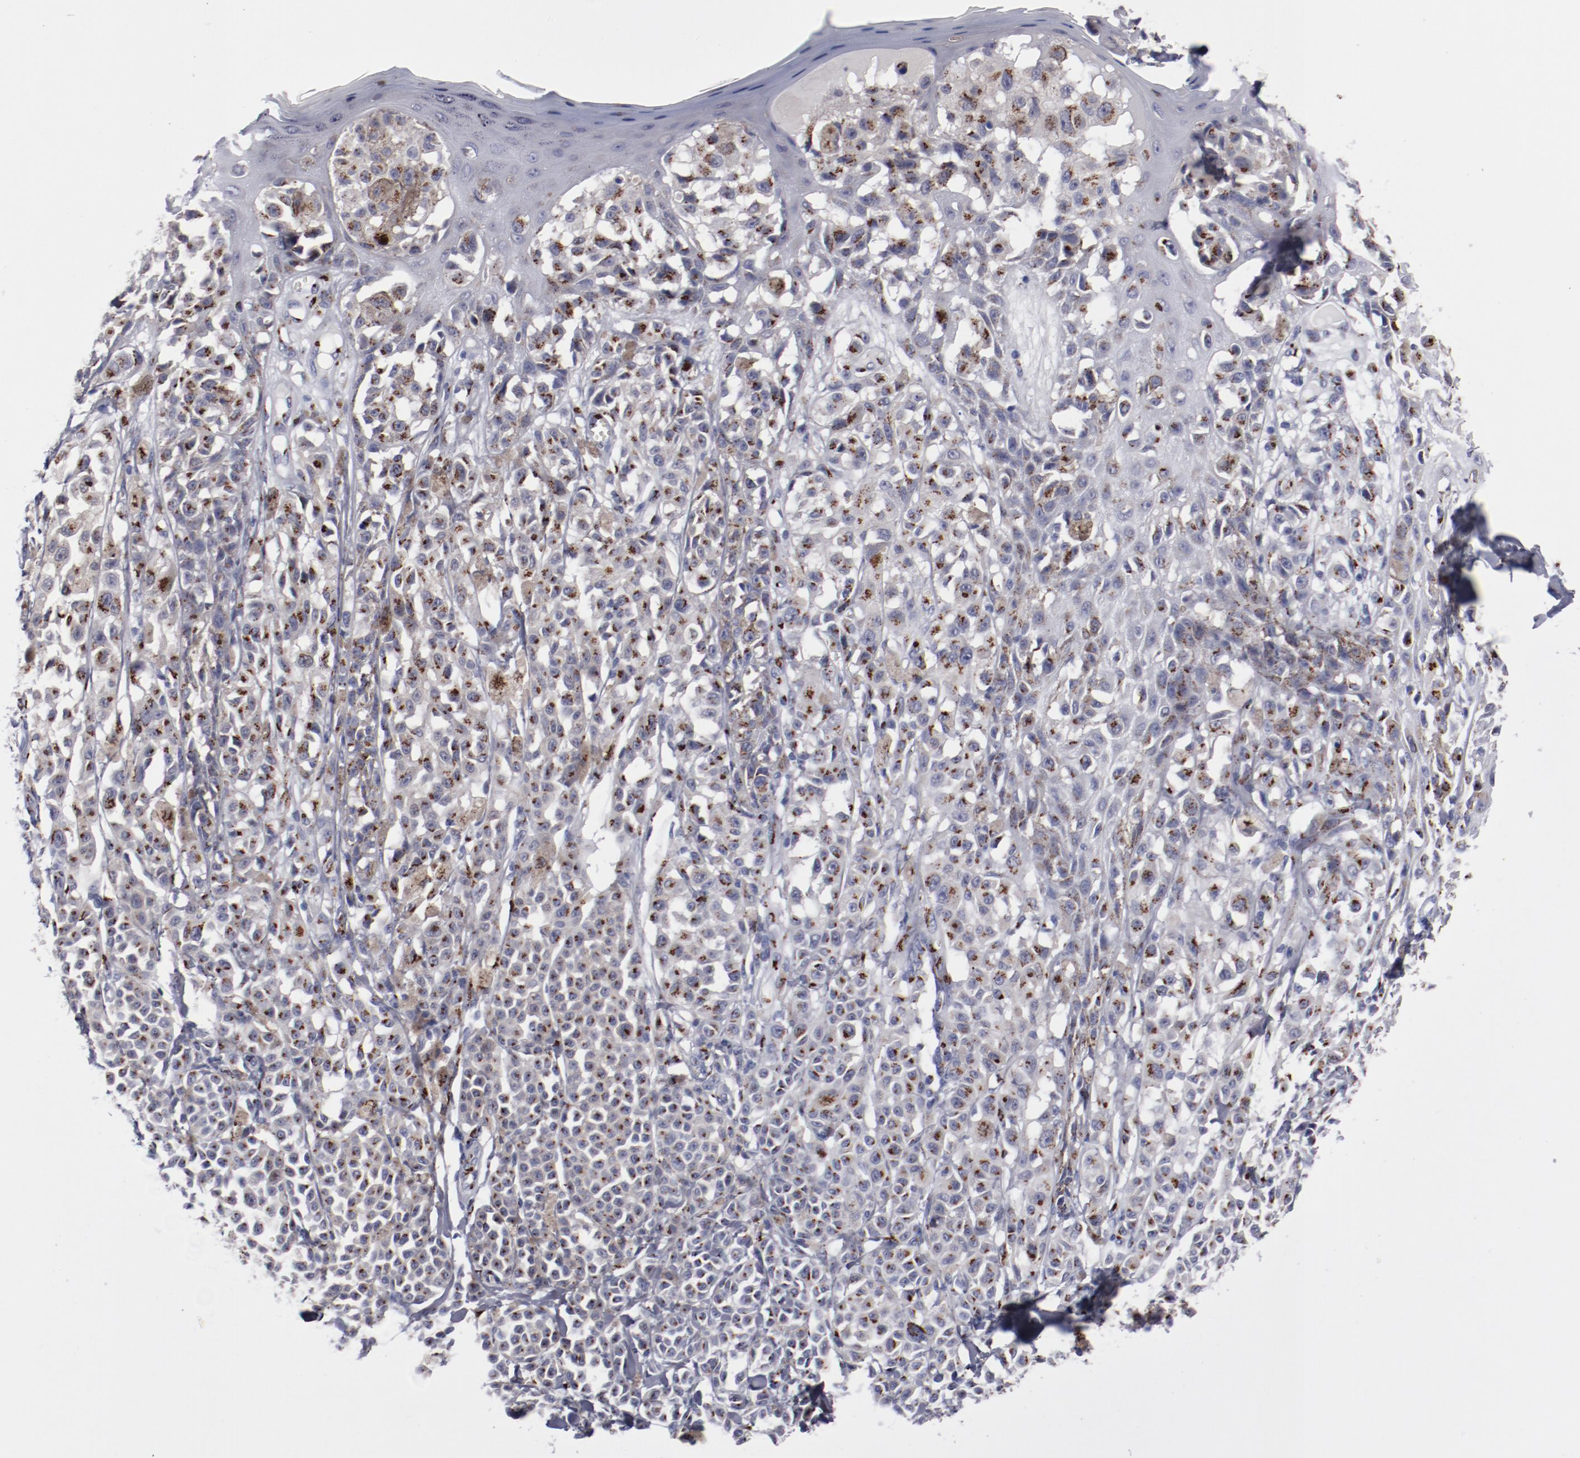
{"staining": {"intensity": "strong", "quantity": ">75%", "location": "cytoplasmic/membranous"}, "tissue": "melanoma", "cell_type": "Tumor cells", "image_type": "cancer", "snomed": [{"axis": "morphology", "description": "Malignant melanoma, NOS"}, {"axis": "topography", "description": "Skin"}], "caption": "IHC of melanoma demonstrates high levels of strong cytoplasmic/membranous staining in about >75% of tumor cells. (DAB (3,3'-diaminobenzidine) = brown stain, brightfield microscopy at high magnification).", "gene": "GOLIM4", "patient": {"sex": "female", "age": 38}}